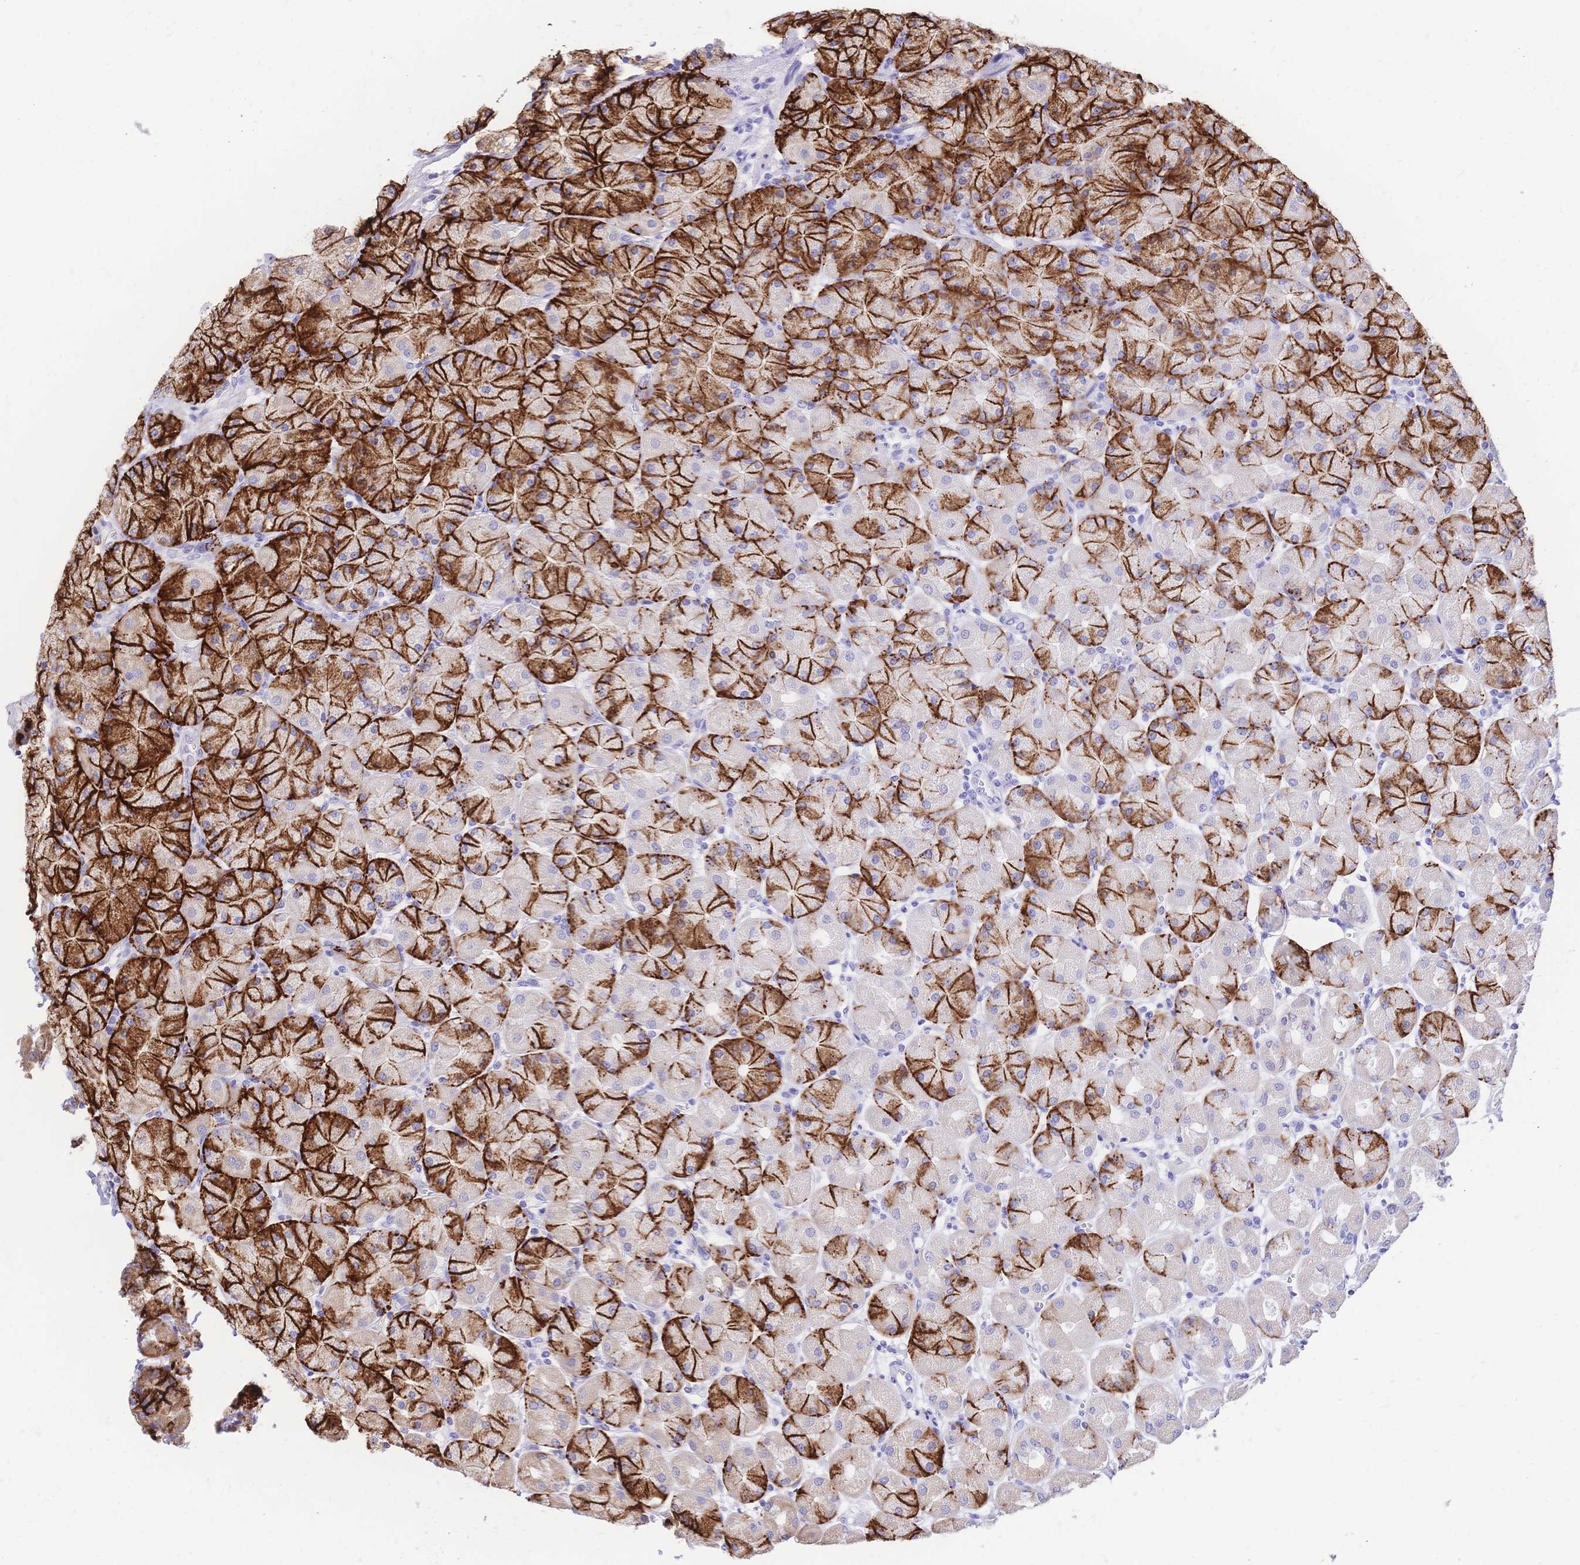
{"staining": {"intensity": "strong", "quantity": "25%-75%", "location": "cytoplasmic/membranous"}, "tissue": "stomach", "cell_type": "Glandular cells", "image_type": "normal", "snomed": [{"axis": "morphology", "description": "Normal tissue, NOS"}, {"axis": "topography", "description": "Stomach, upper"}], "caption": "IHC of unremarkable human stomach displays high levels of strong cytoplasmic/membranous staining in about 25%-75% of glandular cells. Immunohistochemistry stains the protein of interest in brown and the nuclei are stained blue.", "gene": "CLEC18A", "patient": {"sex": "female", "age": 56}}